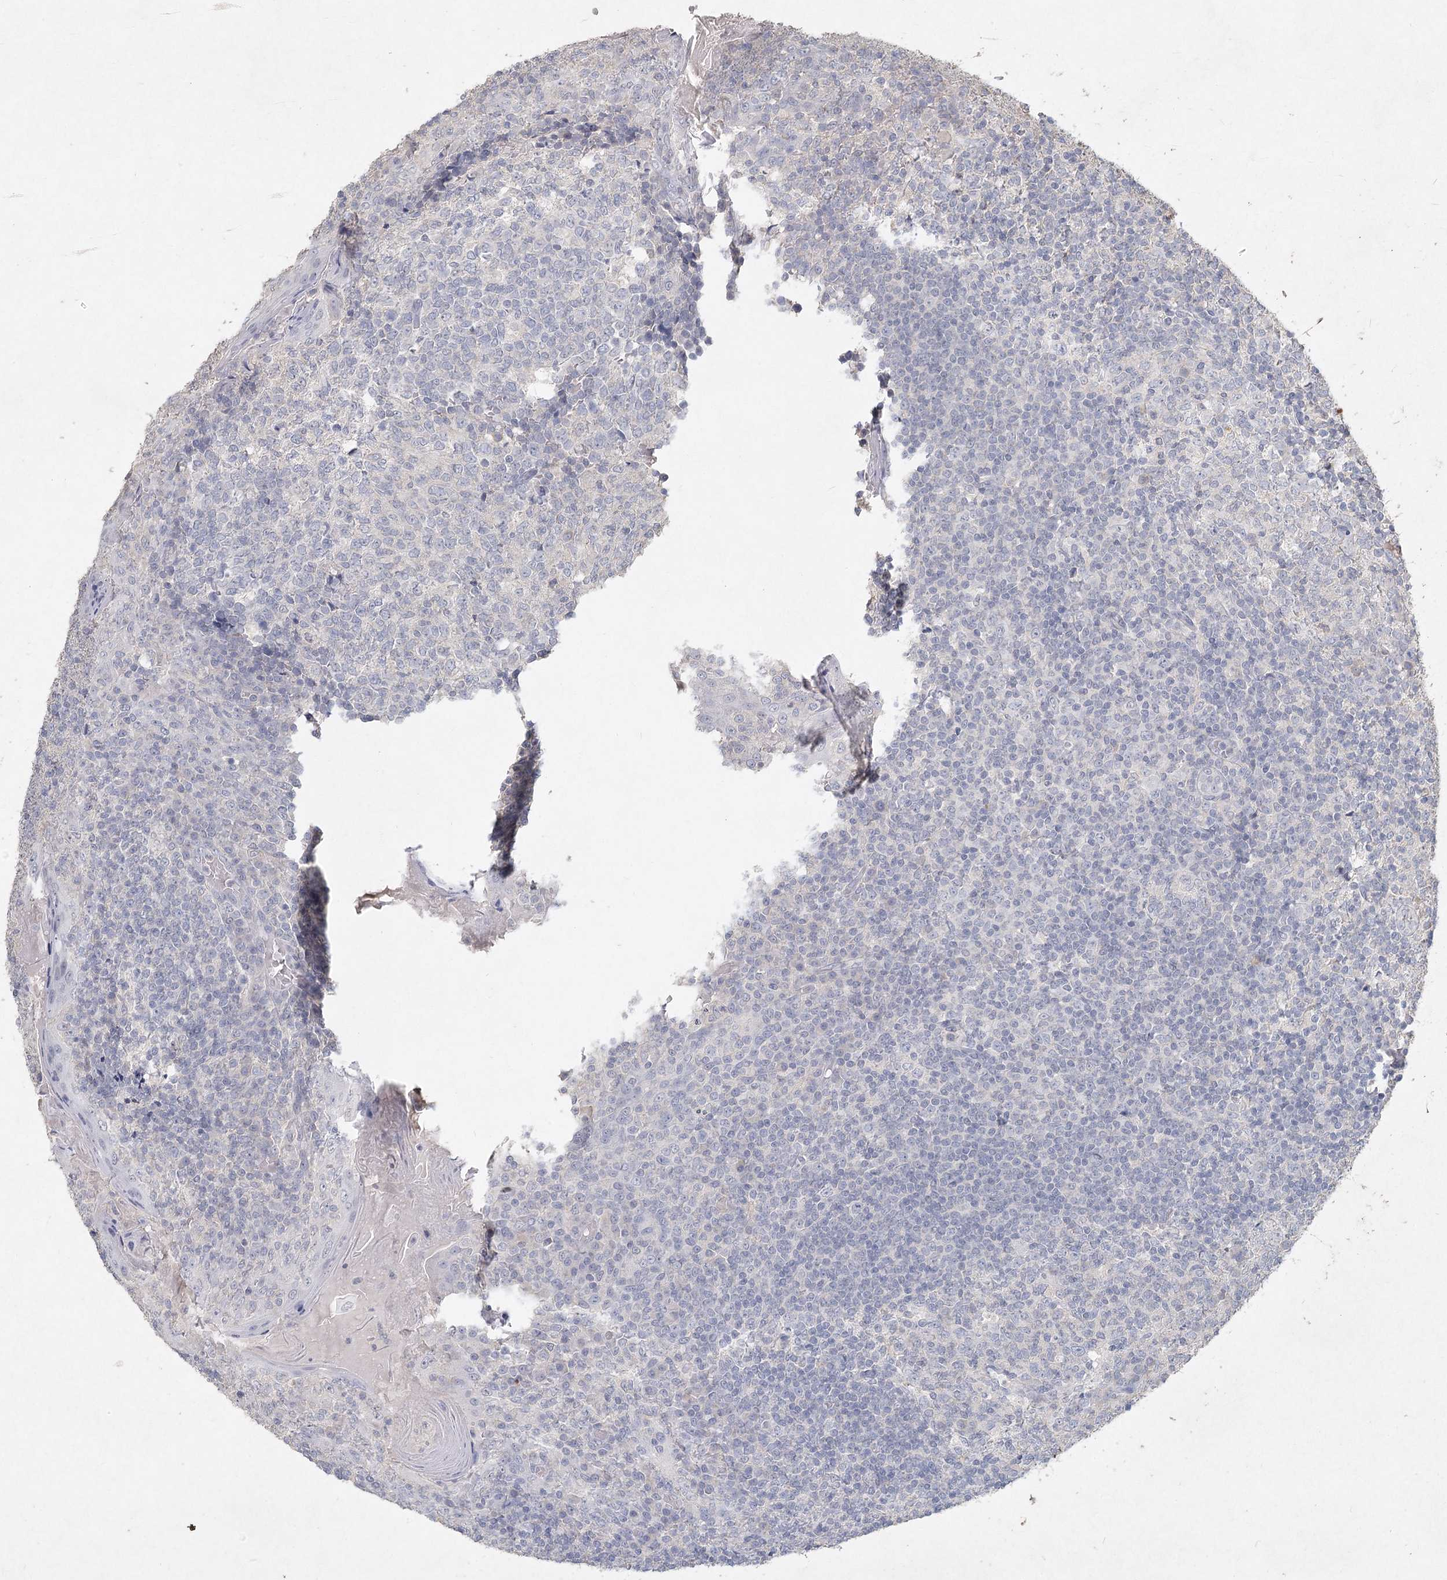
{"staining": {"intensity": "negative", "quantity": "none", "location": "none"}, "tissue": "tonsil", "cell_type": "Germinal center cells", "image_type": "normal", "snomed": [{"axis": "morphology", "description": "Normal tissue, NOS"}, {"axis": "topography", "description": "Tonsil"}], "caption": "Germinal center cells show no significant expression in unremarkable tonsil. The staining was performed using DAB (3,3'-diaminobenzidine) to visualize the protein expression in brown, while the nuclei were stained in blue with hematoxylin (Magnification: 20x).", "gene": "ARSI", "patient": {"sex": "female", "age": 19}}